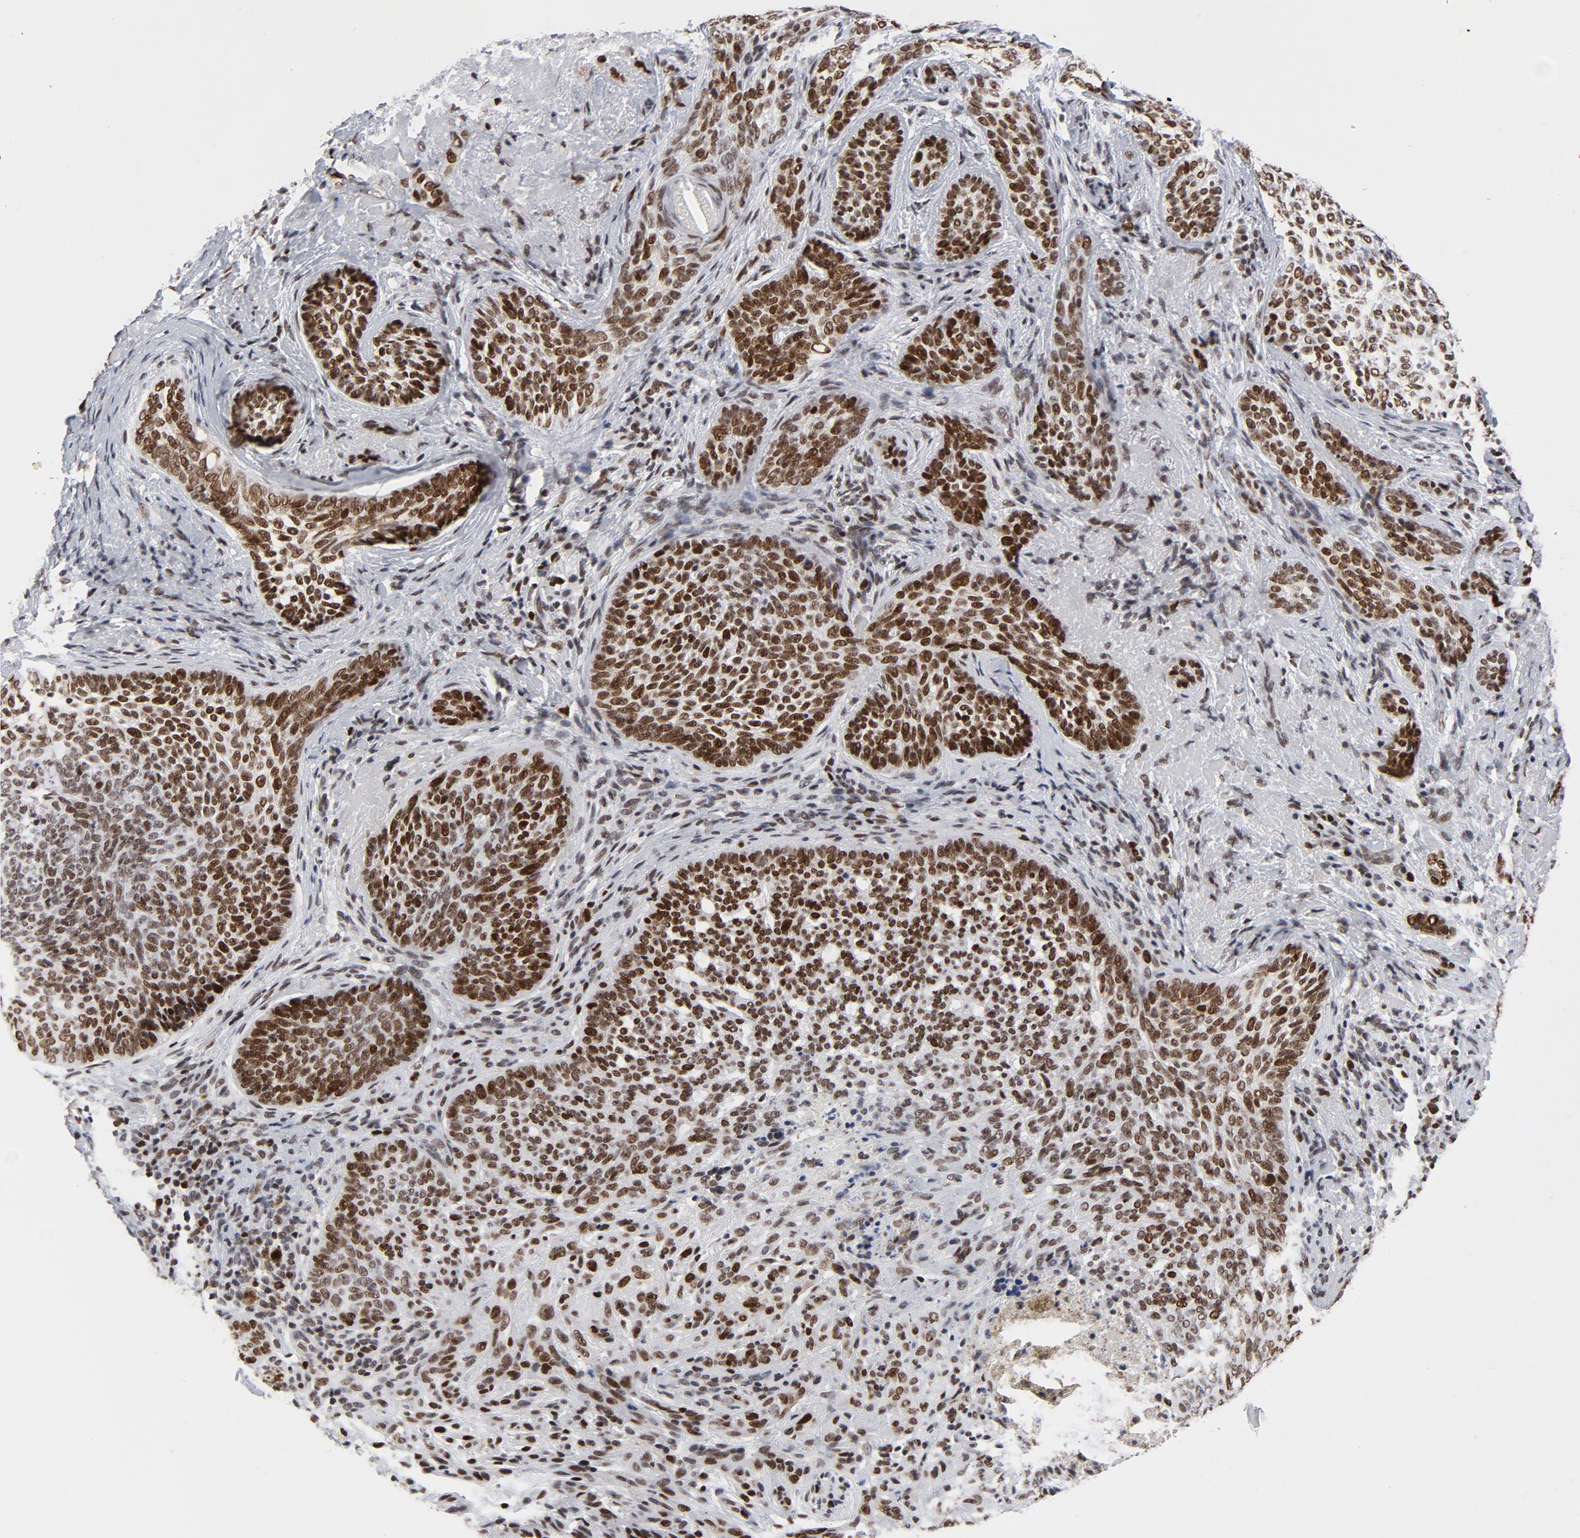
{"staining": {"intensity": "strong", "quantity": ">75%", "location": "nuclear"}, "tissue": "skin cancer", "cell_type": "Tumor cells", "image_type": "cancer", "snomed": [{"axis": "morphology", "description": "Basal cell carcinoma"}, {"axis": "topography", "description": "Skin"}], "caption": "Strong nuclear positivity is present in about >75% of tumor cells in skin cancer (basal cell carcinoma). (Stains: DAB (3,3'-diaminobenzidine) in brown, nuclei in blue, Microscopy: brightfield microscopy at high magnification).", "gene": "RFC4", "patient": {"sex": "male", "age": 91}}